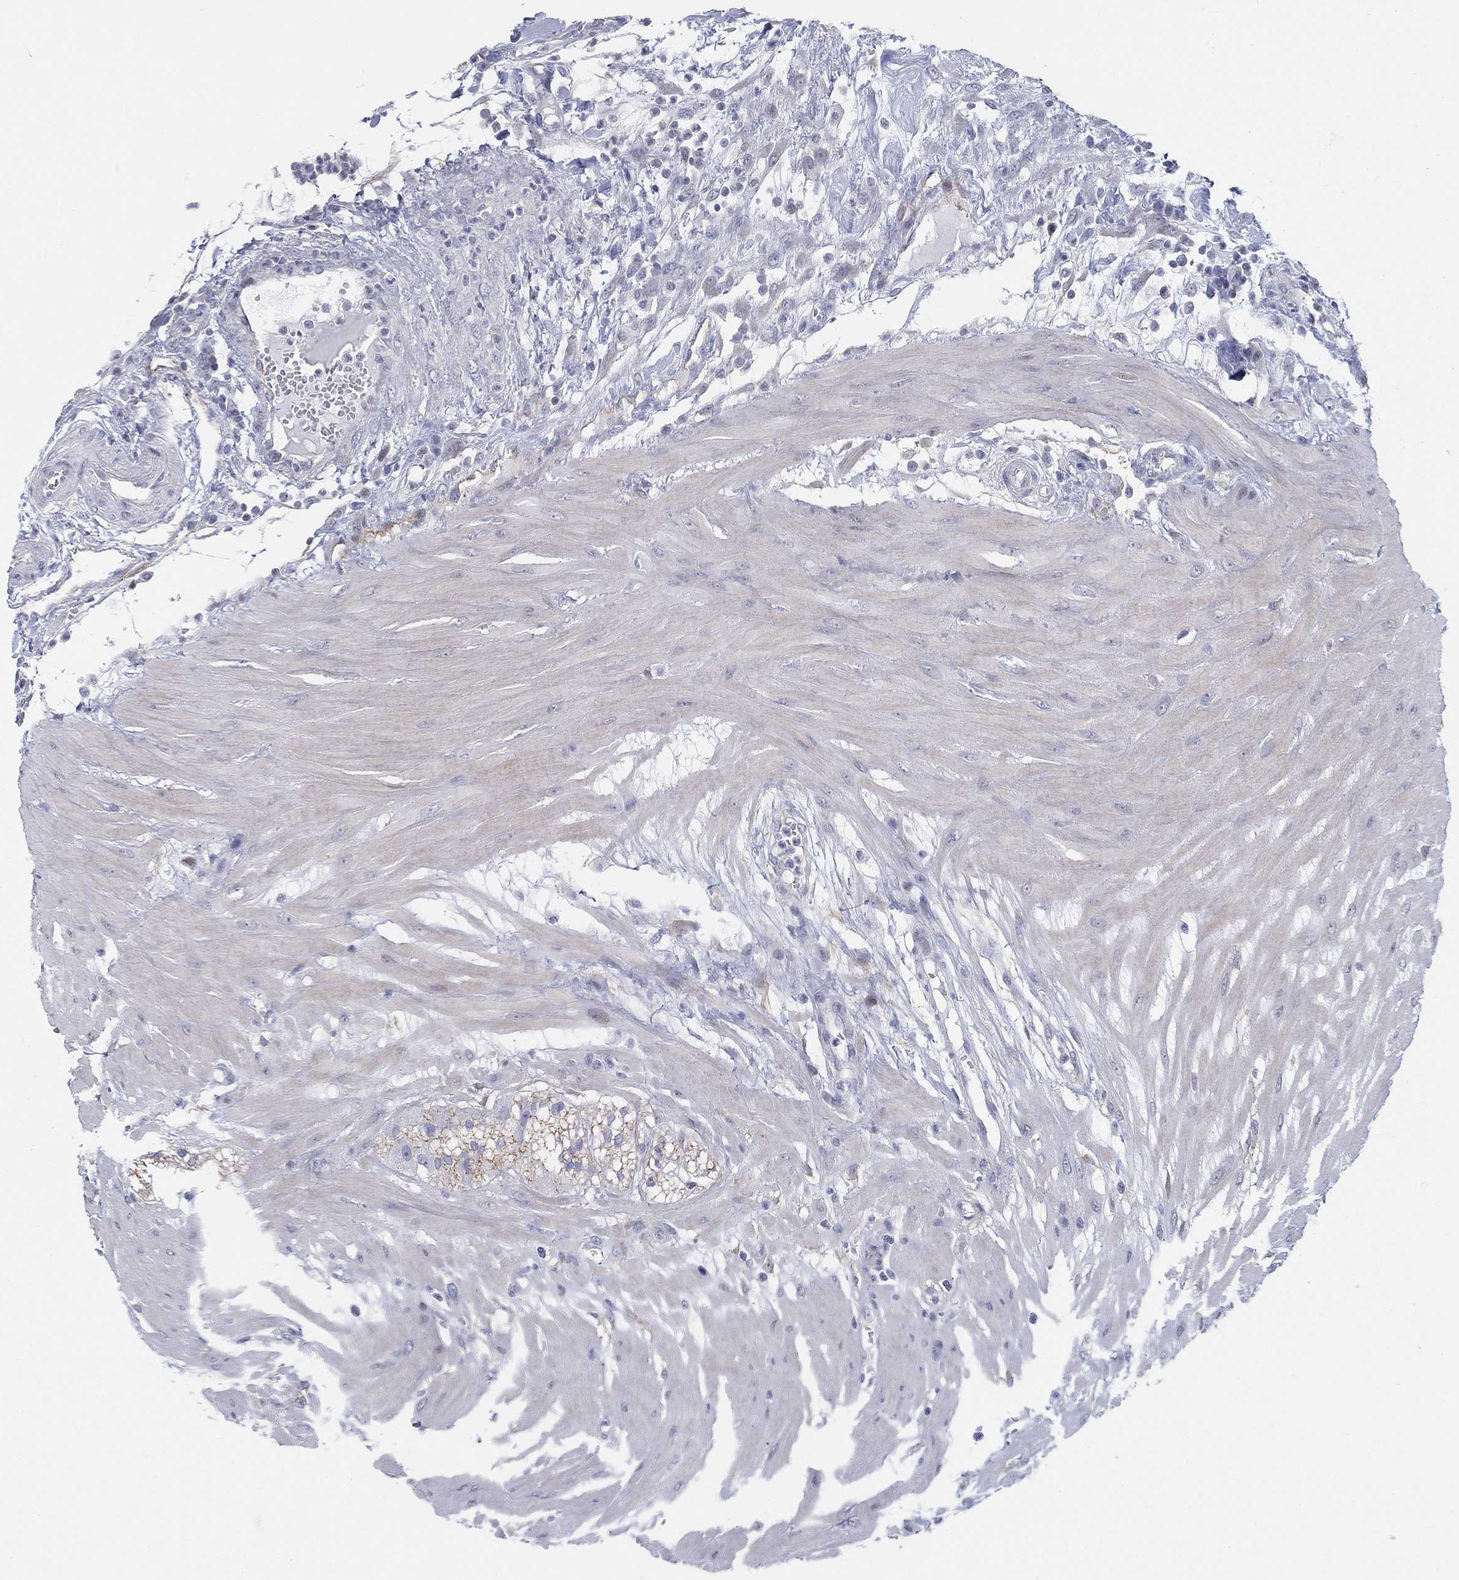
{"staining": {"intensity": "negative", "quantity": "none", "location": "none"}, "tissue": "colon", "cell_type": "Endothelial cells", "image_type": "normal", "snomed": [{"axis": "morphology", "description": "Normal tissue, NOS"}, {"axis": "morphology", "description": "Adenocarcinoma, NOS"}, {"axis": "topography", "description": "Colon"}], "caption": "IHC micrograph of unremarkable colon stained for a protein (brown), which demonstrates no expression in endothelial cells.", "gene": "MYO3A", "patient": {"sex": "male", "age": 65}}